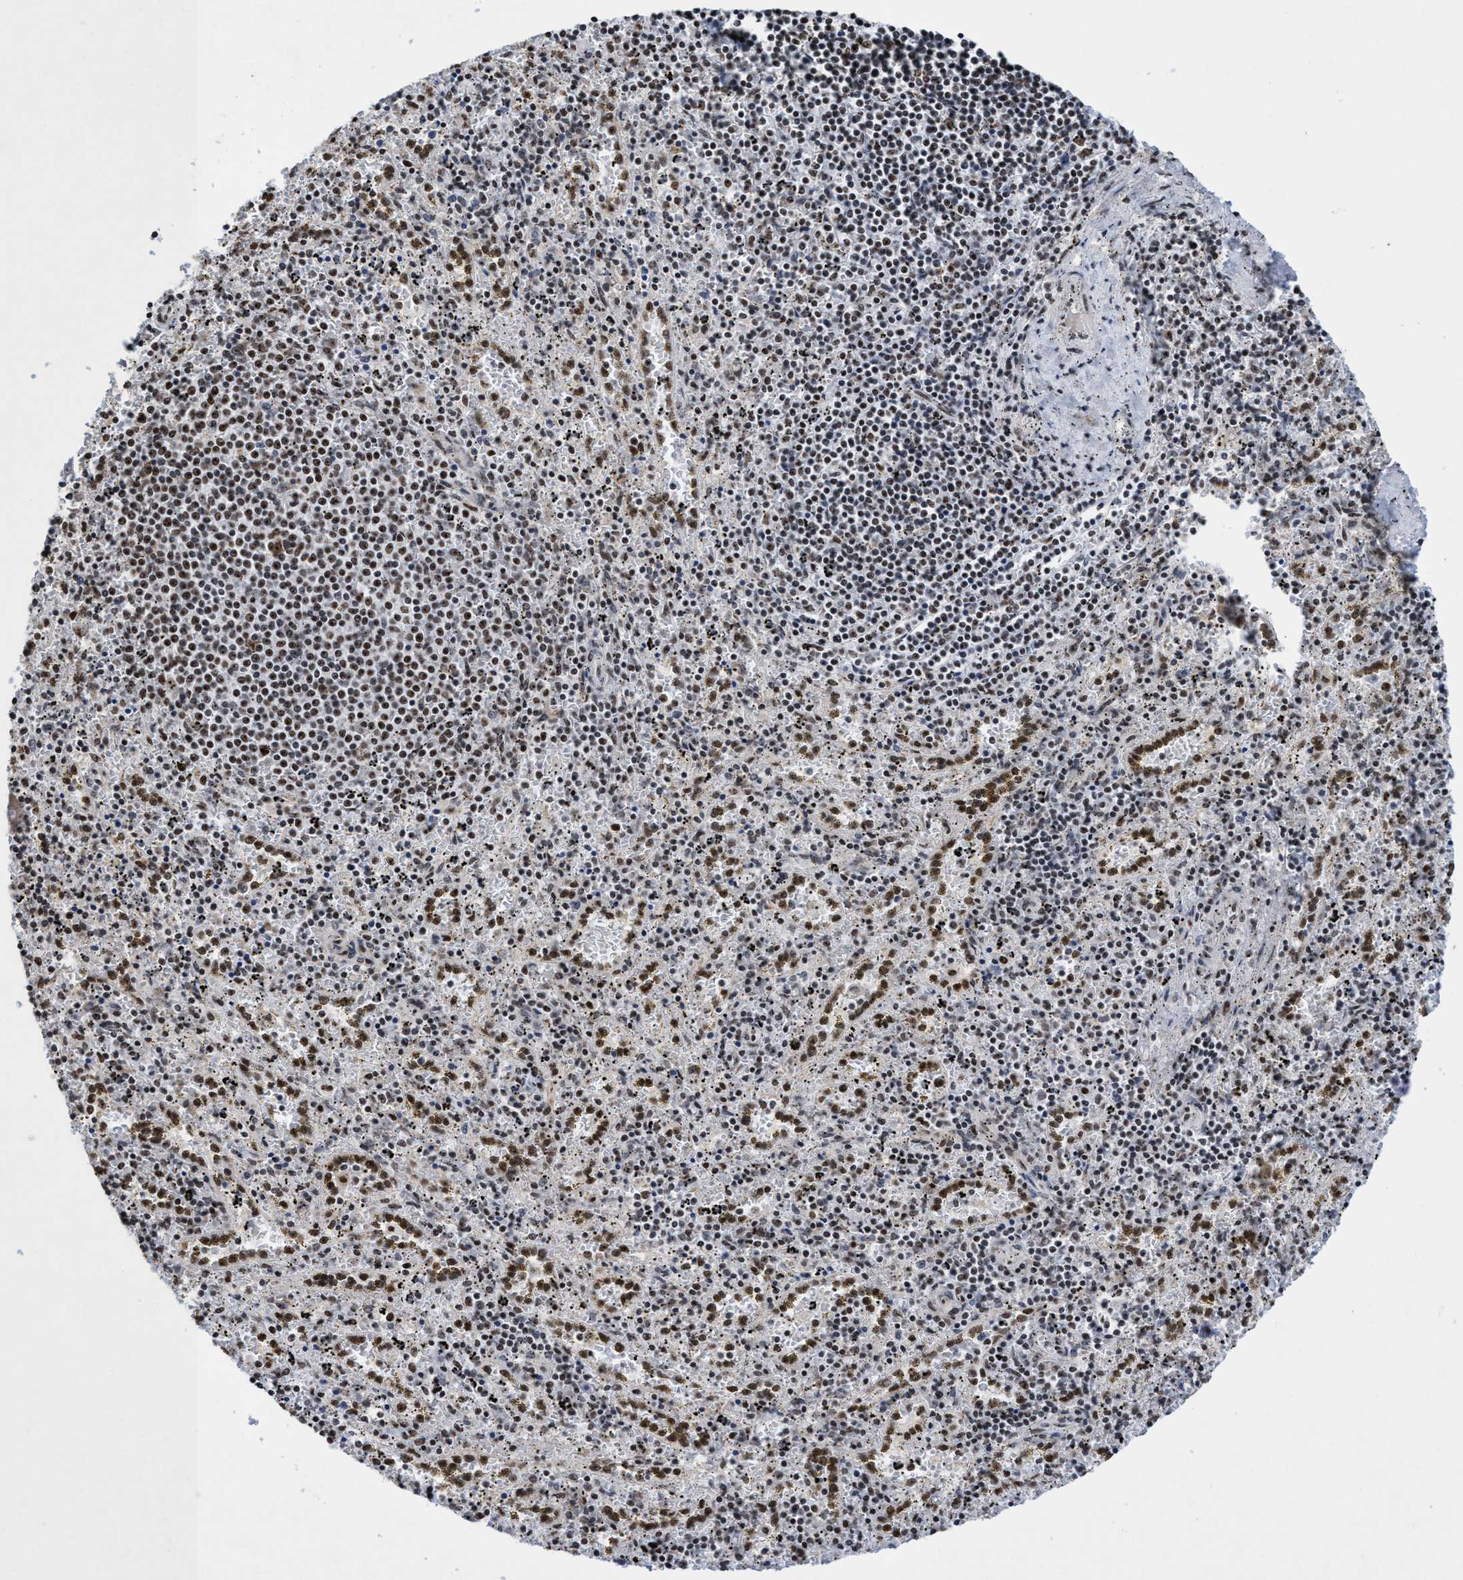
{"staining": {"intensity": "moderate", "quantity": "<25%", "location": "nuclear"}, "tissue": "spleen", "cell_type": "Cells in red pulp", "image_type": "normal", "snomed": [{"axis": "morphology", "description": "Normal tissue, NOS"}, {"axis": "topography", "description": "Spleen"}], "caption": "Protein staining reveals moderate nuclear expression in about <25% of cells in red pulp in normal spleen.", "gene": "EFCAB10", "patient": {"sex": "male", "age": 11}}